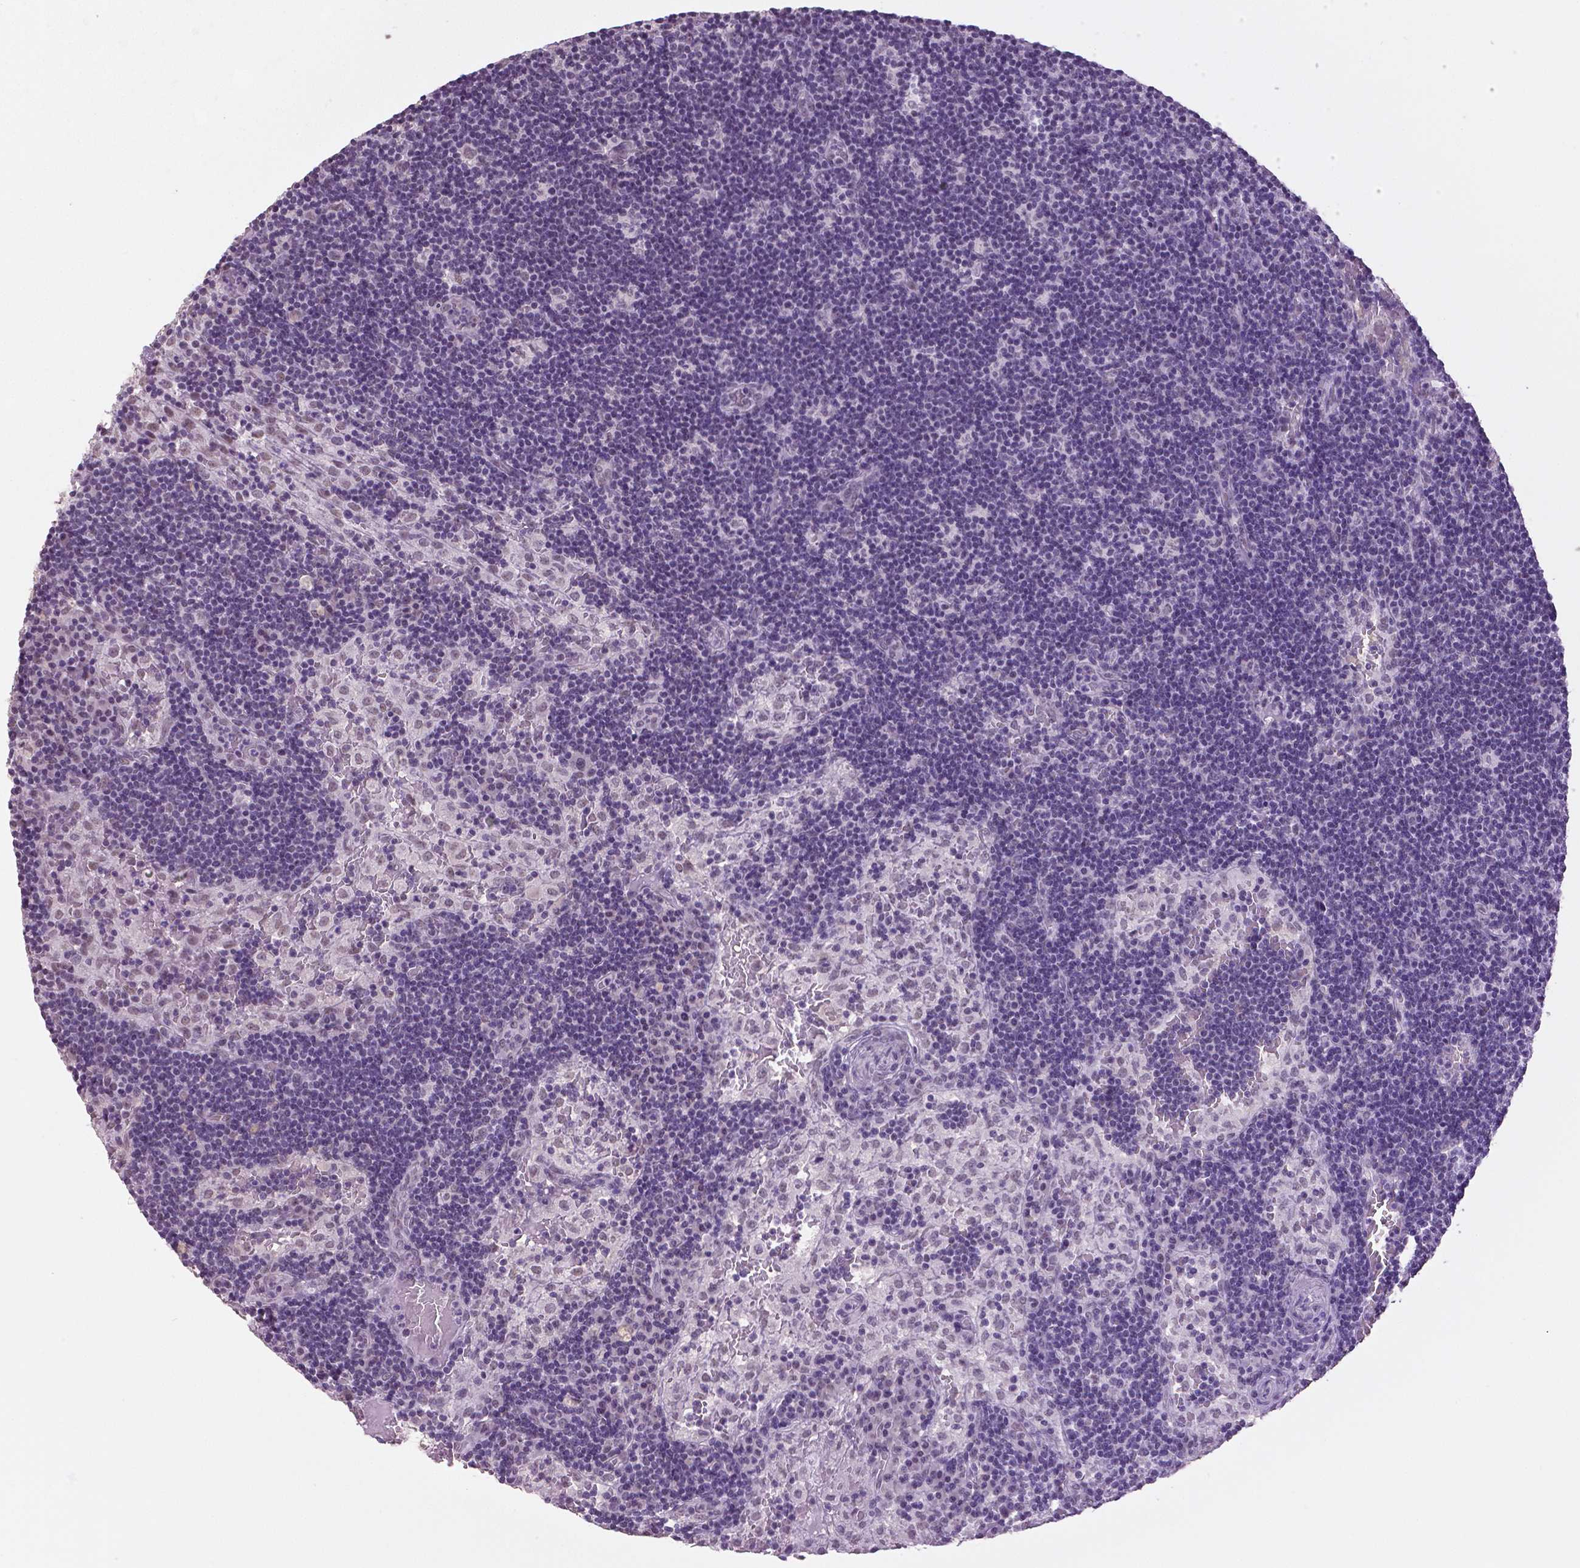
{"staining": {"intensity": "negative", "quantity": "none", "location": "none"}, "tissue": "lymph node", "cell_type": "Non-germinal center cells", "image_type": "normal", "snomed": [{"axis": "morphology", "description": "Normal tissue, NOS"}, {"axis": "topography", "description": "Lymph node"}], "caption": "Immunohistochemistry photomicrograph of unremarkable lymph node stained for a protein (brown), which exhibits no expression in non-germinal center cells.", "gene": "IGF2BP1", "patient": {"sex": "male", "age": 62}}